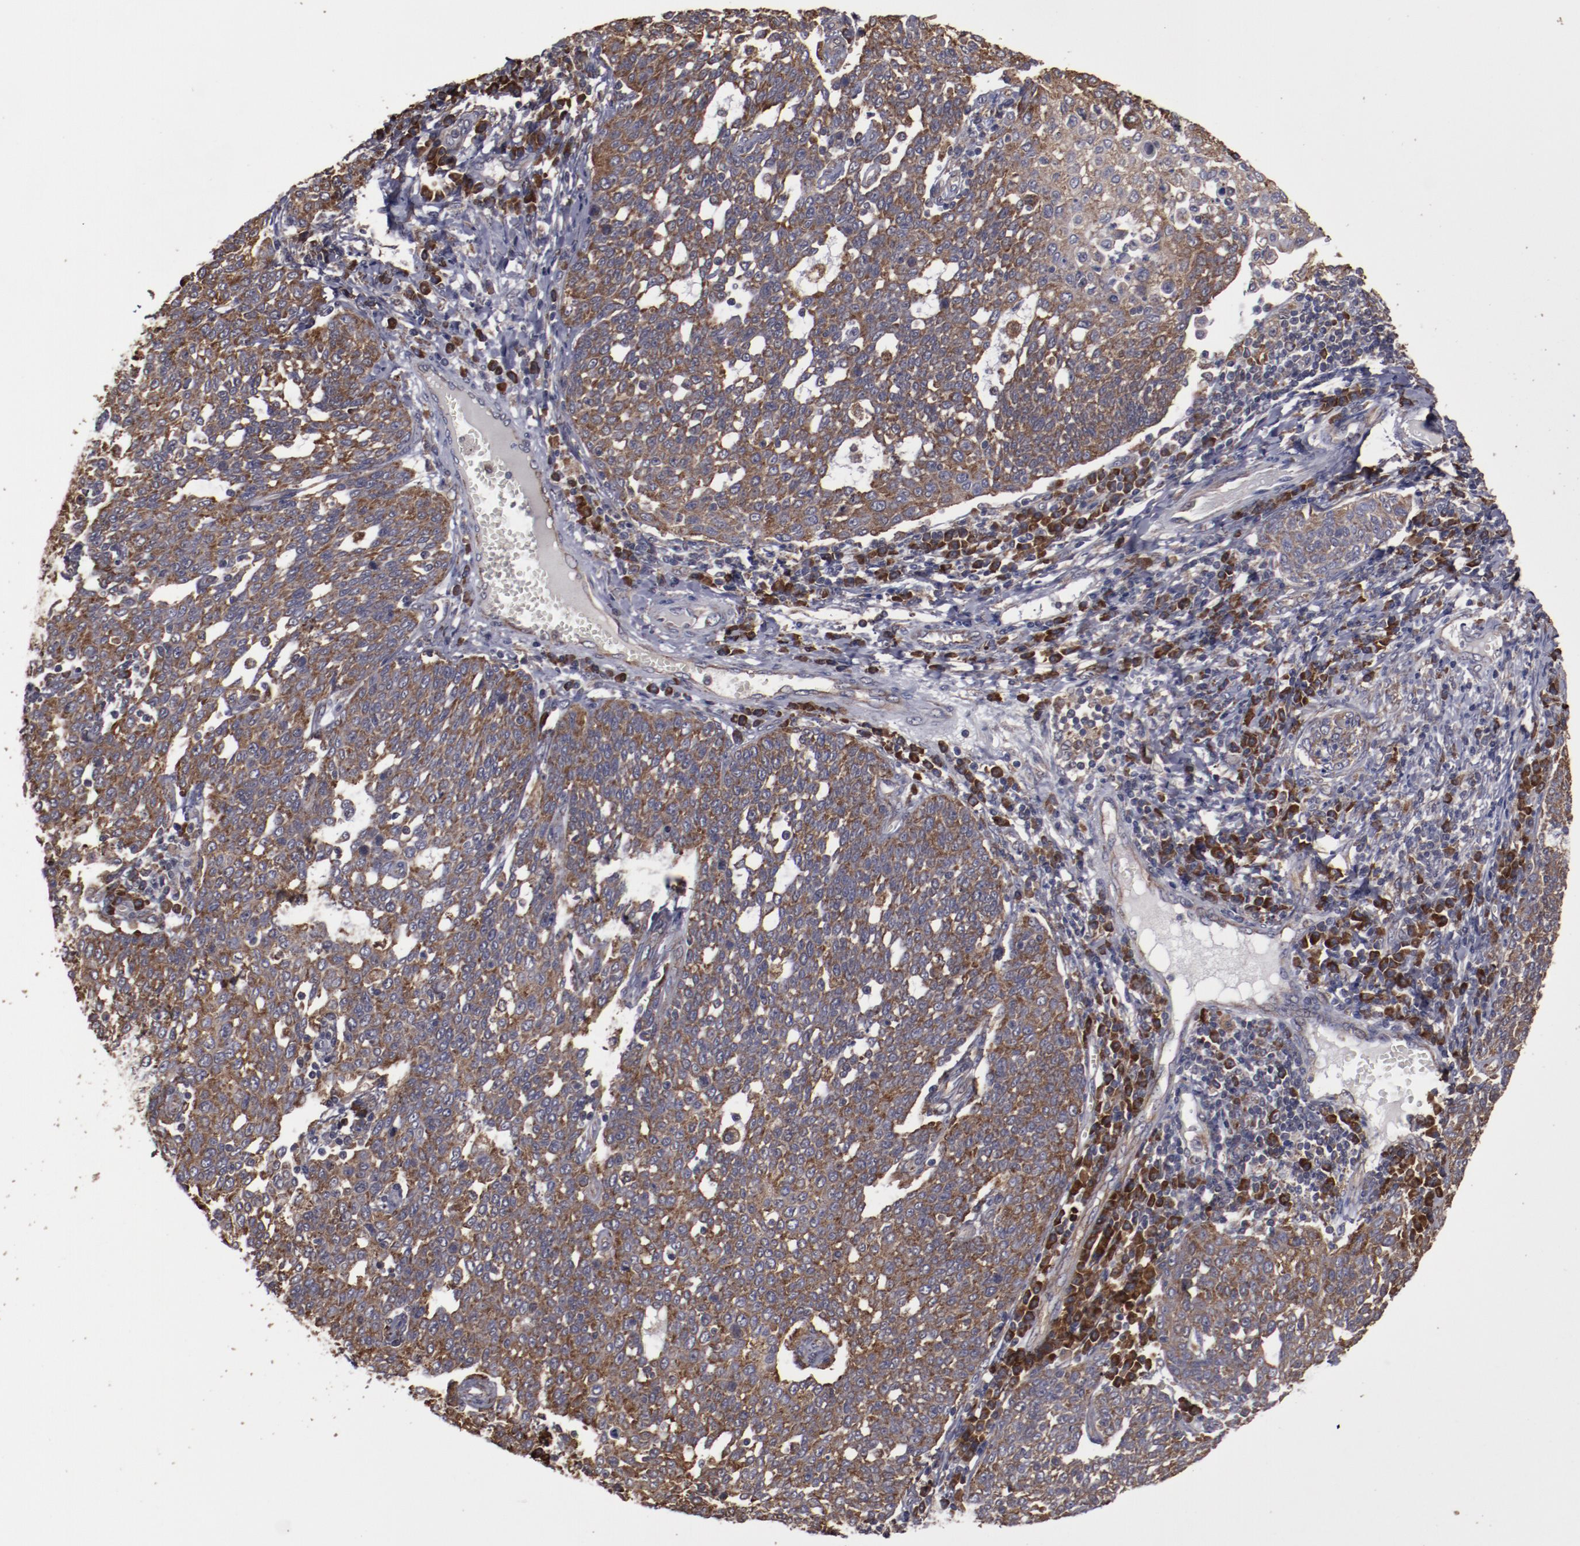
{"staining": {"intensity": "strong", "quantity": ">75%", "location": "cytoplasmic/membranous"}, "tissue": "cervical cancer", "cell_type": "Tumor cells", "image_type": "cancer", "snomed": [{"axis": "morphology", "description": "Squamous cell carcinoma, NOS"}, {"axis": "topography", "description": "Cervix"}], "caption": "DAB (3,3'-diaminobenzidine) immunohistochemical staining of cervical squamous cell carcinoma displays strong cytoplasmic/membranous protein positivity in approximately >75% of tumor cells. (DAB IHC, brown staining for protein, blue staining for nuclei).", "gene": "RPS4Y1", "patient": {"sex": "female", "age": 34}}